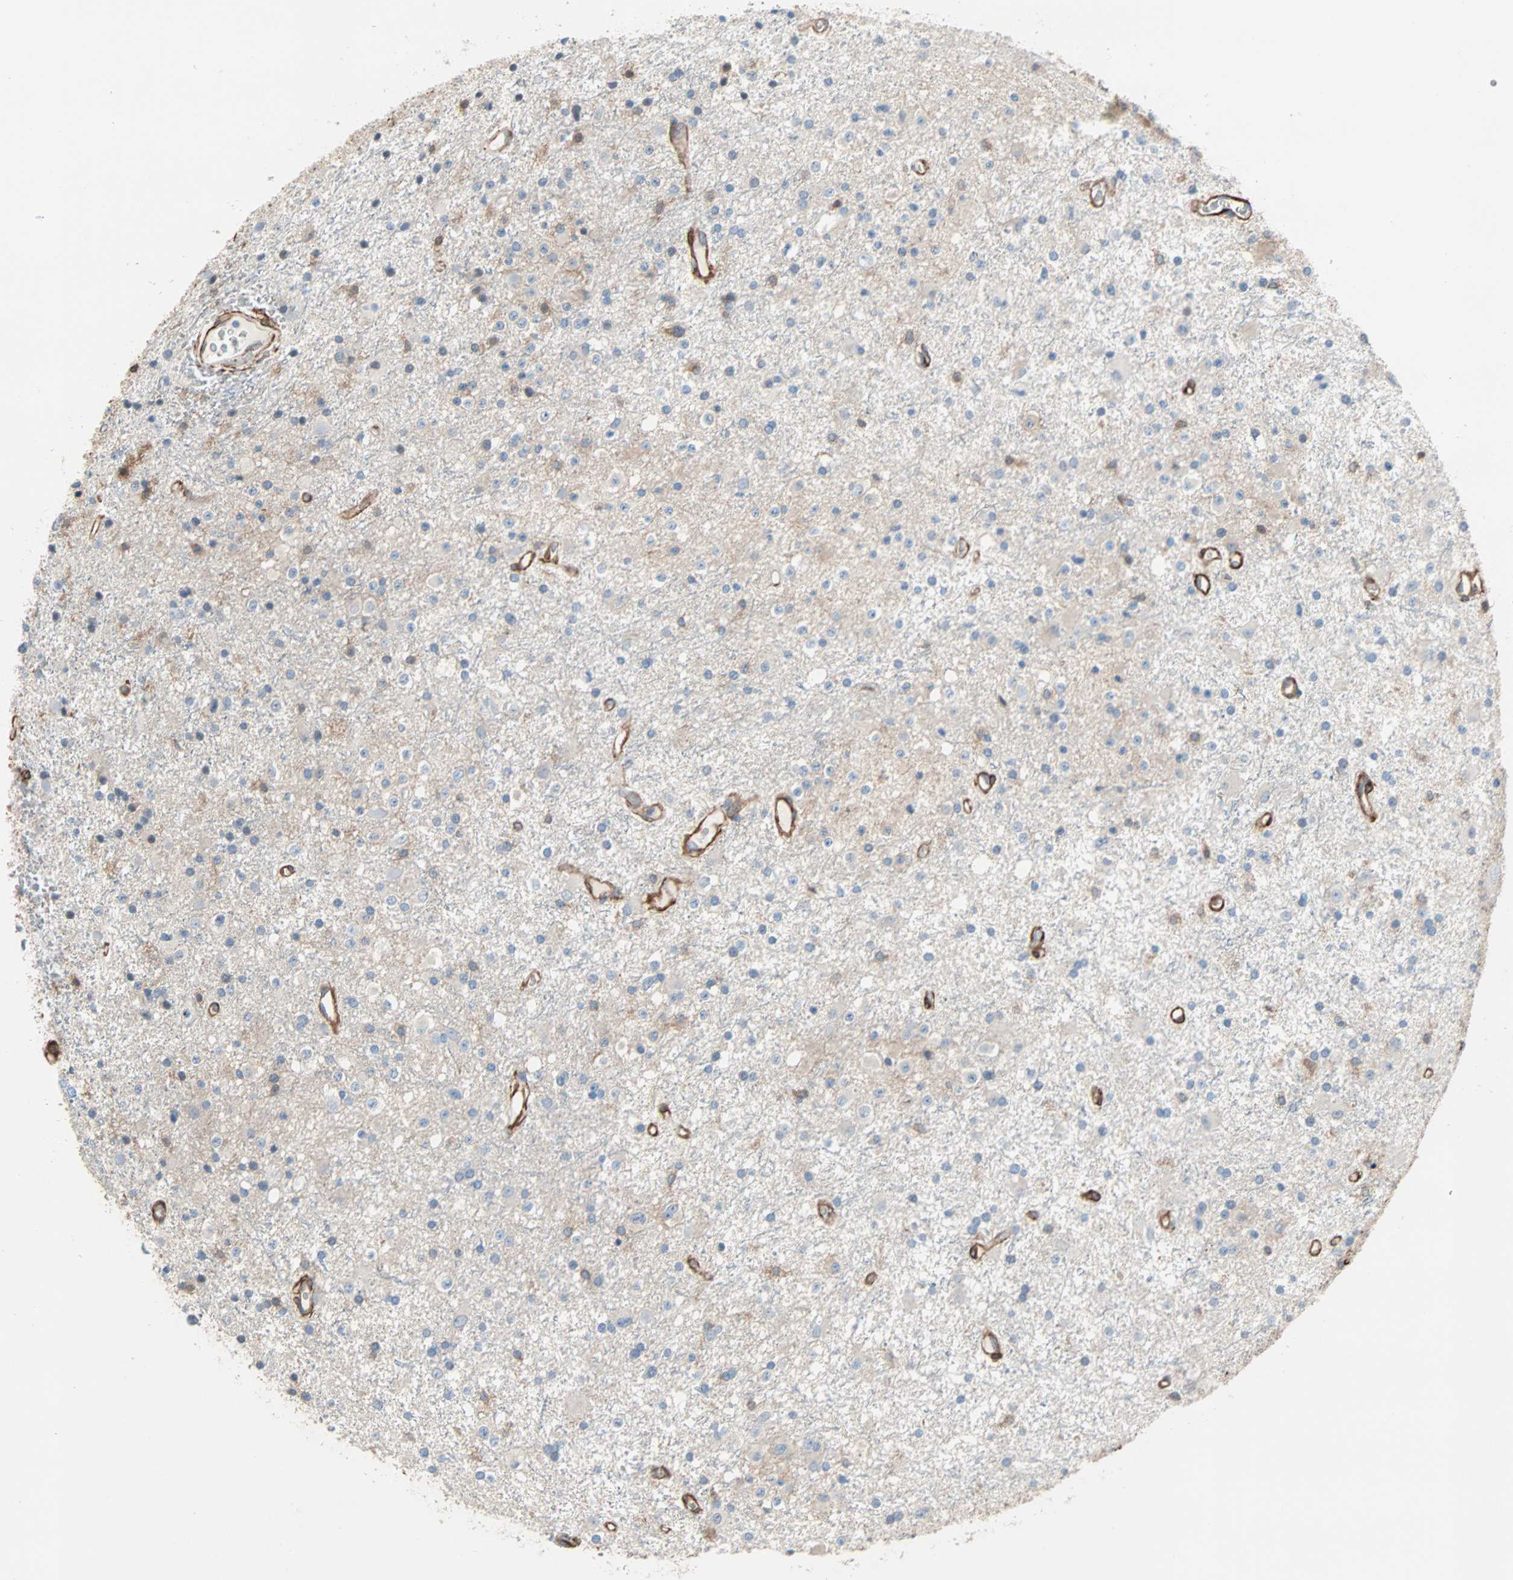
{"staining": {"intensity": "negative", "quantity": "none", "location": "none"}, "tissue": "glioma", "cell_type": "Tumor cells", "image_type": "cancer", "snomed": [{"axis": "morphology", "description": "Glioma, malignant, Low grade"}, {"axis": "topography", "description": "Brain"}], "caption": "The immunohistochemistry image has no significant expression in tumor cells of low-grade glioma (malignant) tissue.", "gene": "EPB41L2", "patient": {"sex": "male", "age": 58}}